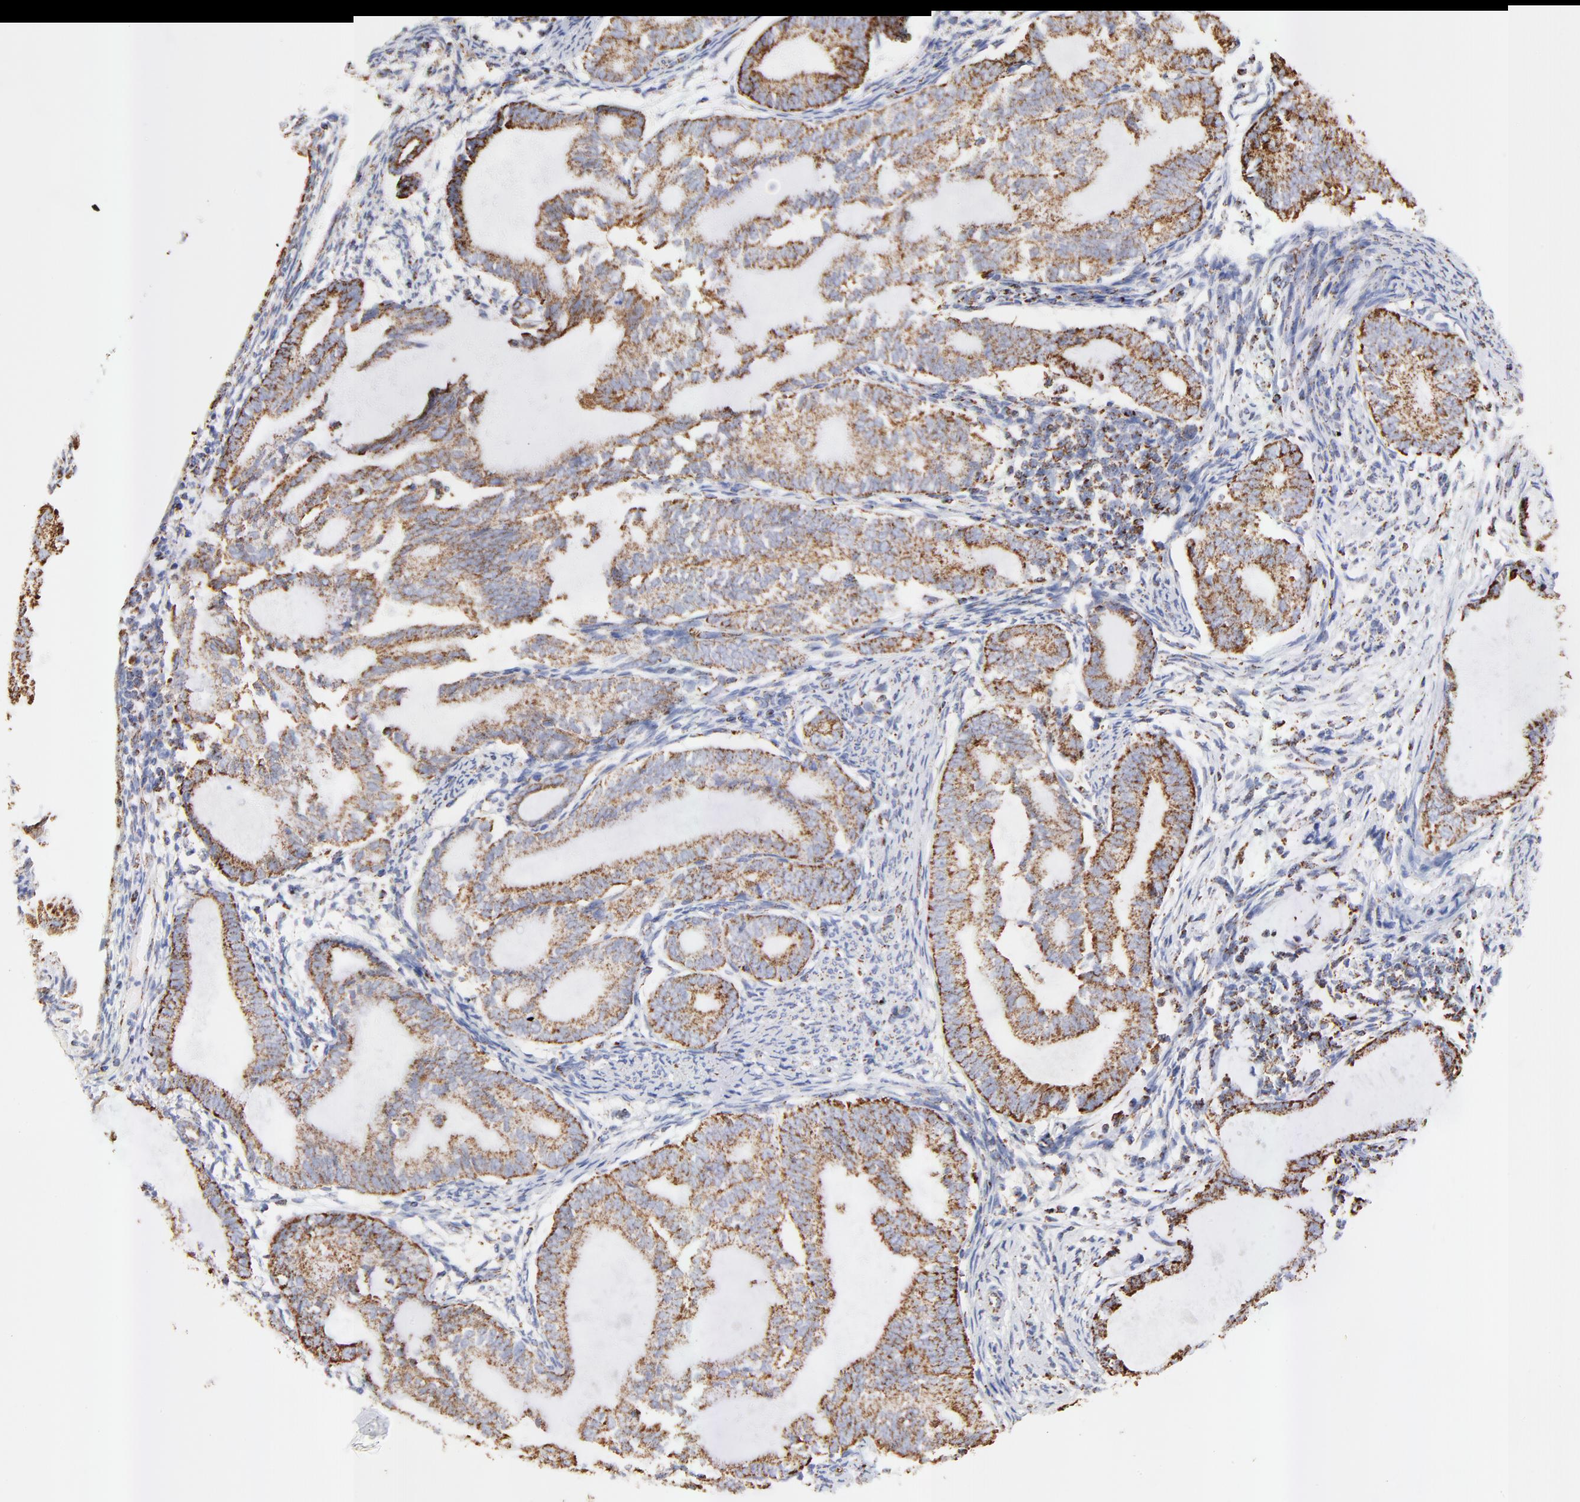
{"staining": {"intensity": "moderate", "quantity": ">75%", "location": "cytoplasmic/membranous"}, "tissue": "endometrial cancer", "cell_type": "Tumor cells", "image_type": "cancer", "snomed": [{"axis": "morphology", "description": "Adenocarcinoma, NOS"}, {"axis": "topography", "description": "Endometrium"}], "caption": "Immunohistochemical staining of endometrial cancer (adenocarcinoma) shows medium levels of moderate cytoplasmic/membranous positivity in approximately >75% of tumor cells. (brown staining indicates protein expression, while blue staining denotes nuclei).", "gene": "COX4I1", "patient": {"sex": "female", "age": 63}}